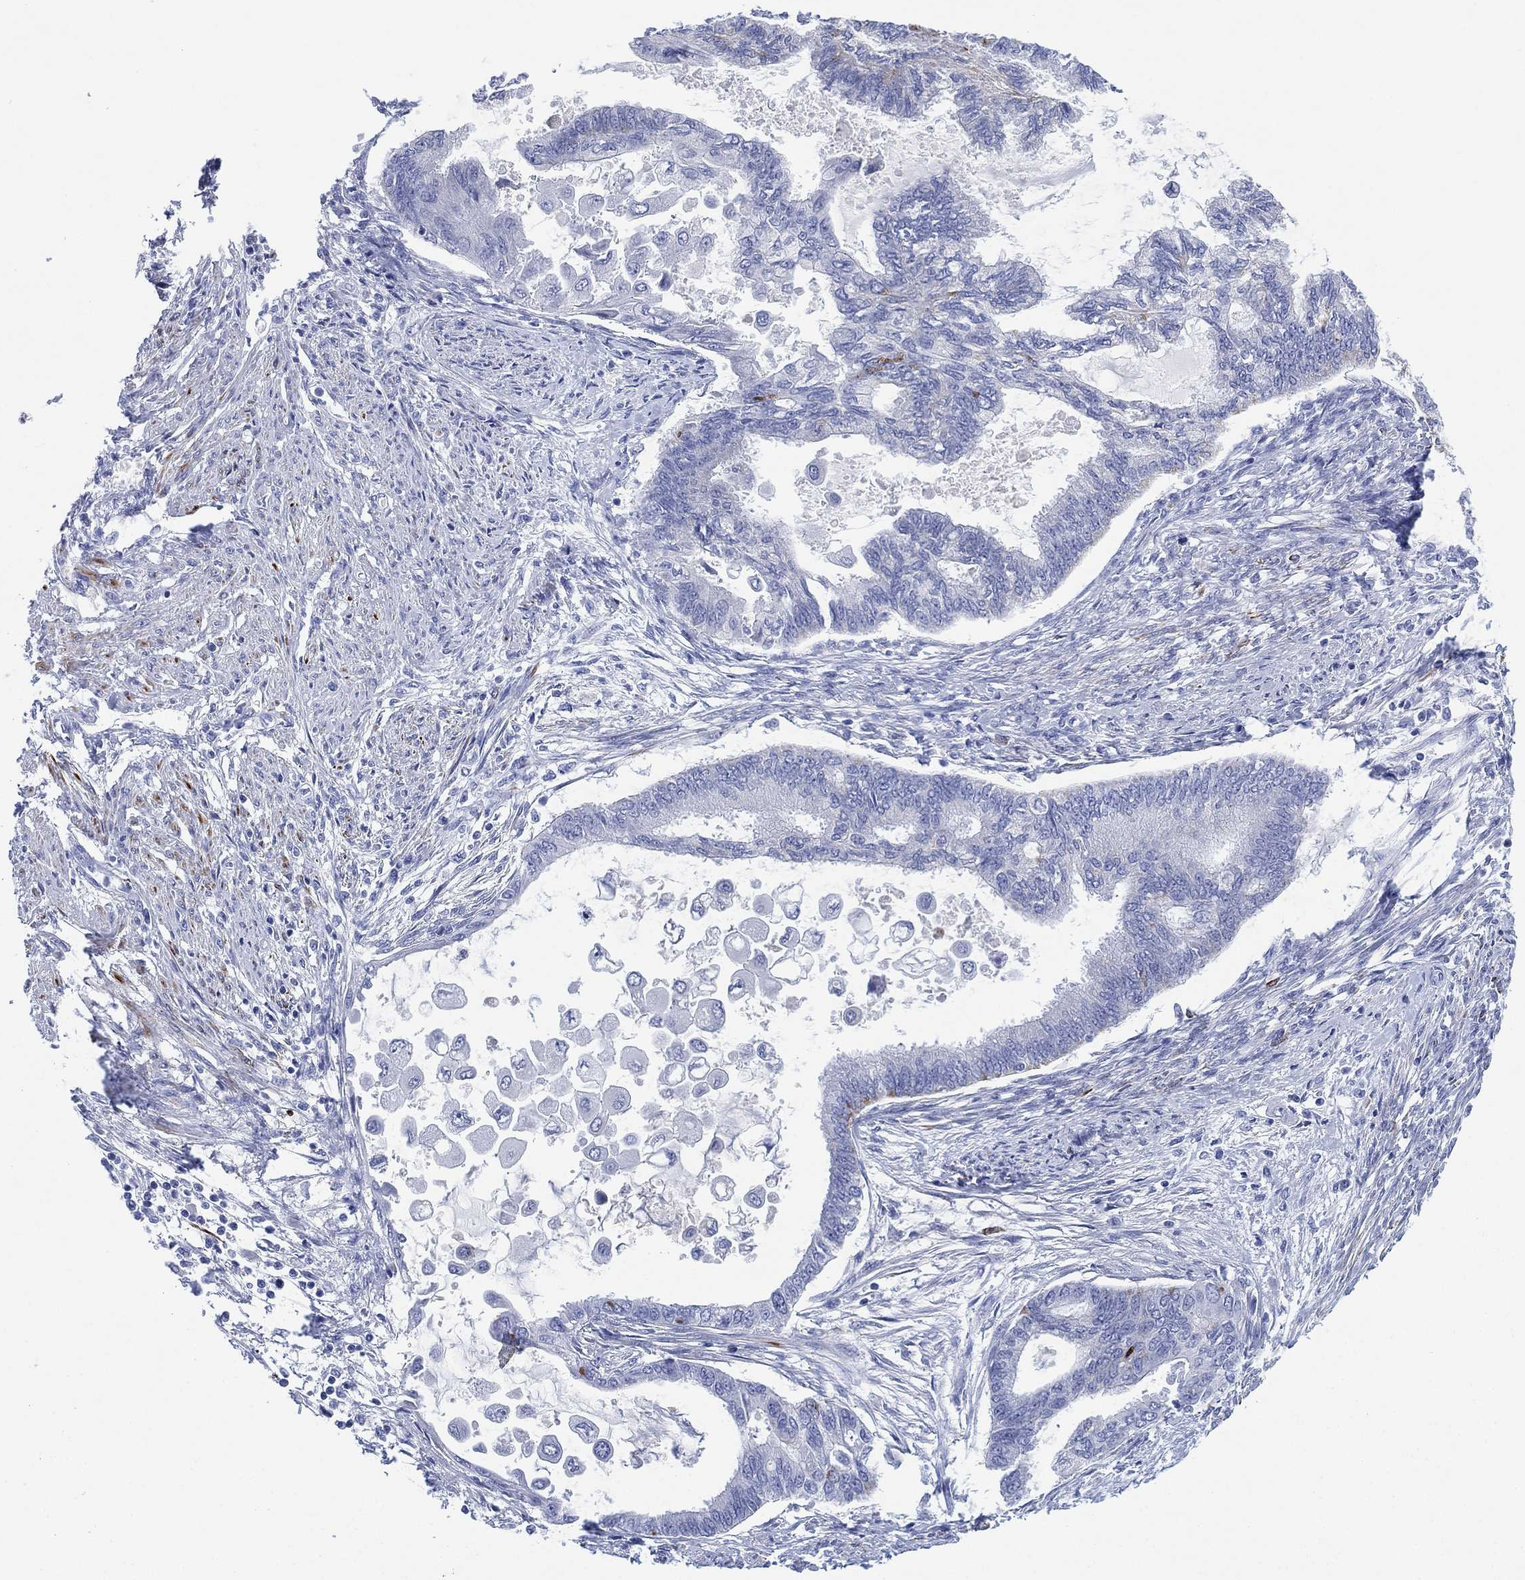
{"staining": {"intensity": "moderate", "quantity": "<25%", "location": "cytoplasmic/membranous"}, "tissue": "endometrial cancer", "cell_type": "Tumor cells", "image_type": "cancer", "snomed": [{"axis": "morphology", "description": "Adenocarcinoma, NOS"}, {"axis": "topography", "description": "Endometrium"}], "caption": "Protein staining displays moderate cytoplasmic/membranous expression in approximately <25% of tumor cells in endometrial adenocarcinoma.", "gene": "SLC9C2", "patient": {"sex": "female", "age": 86}}